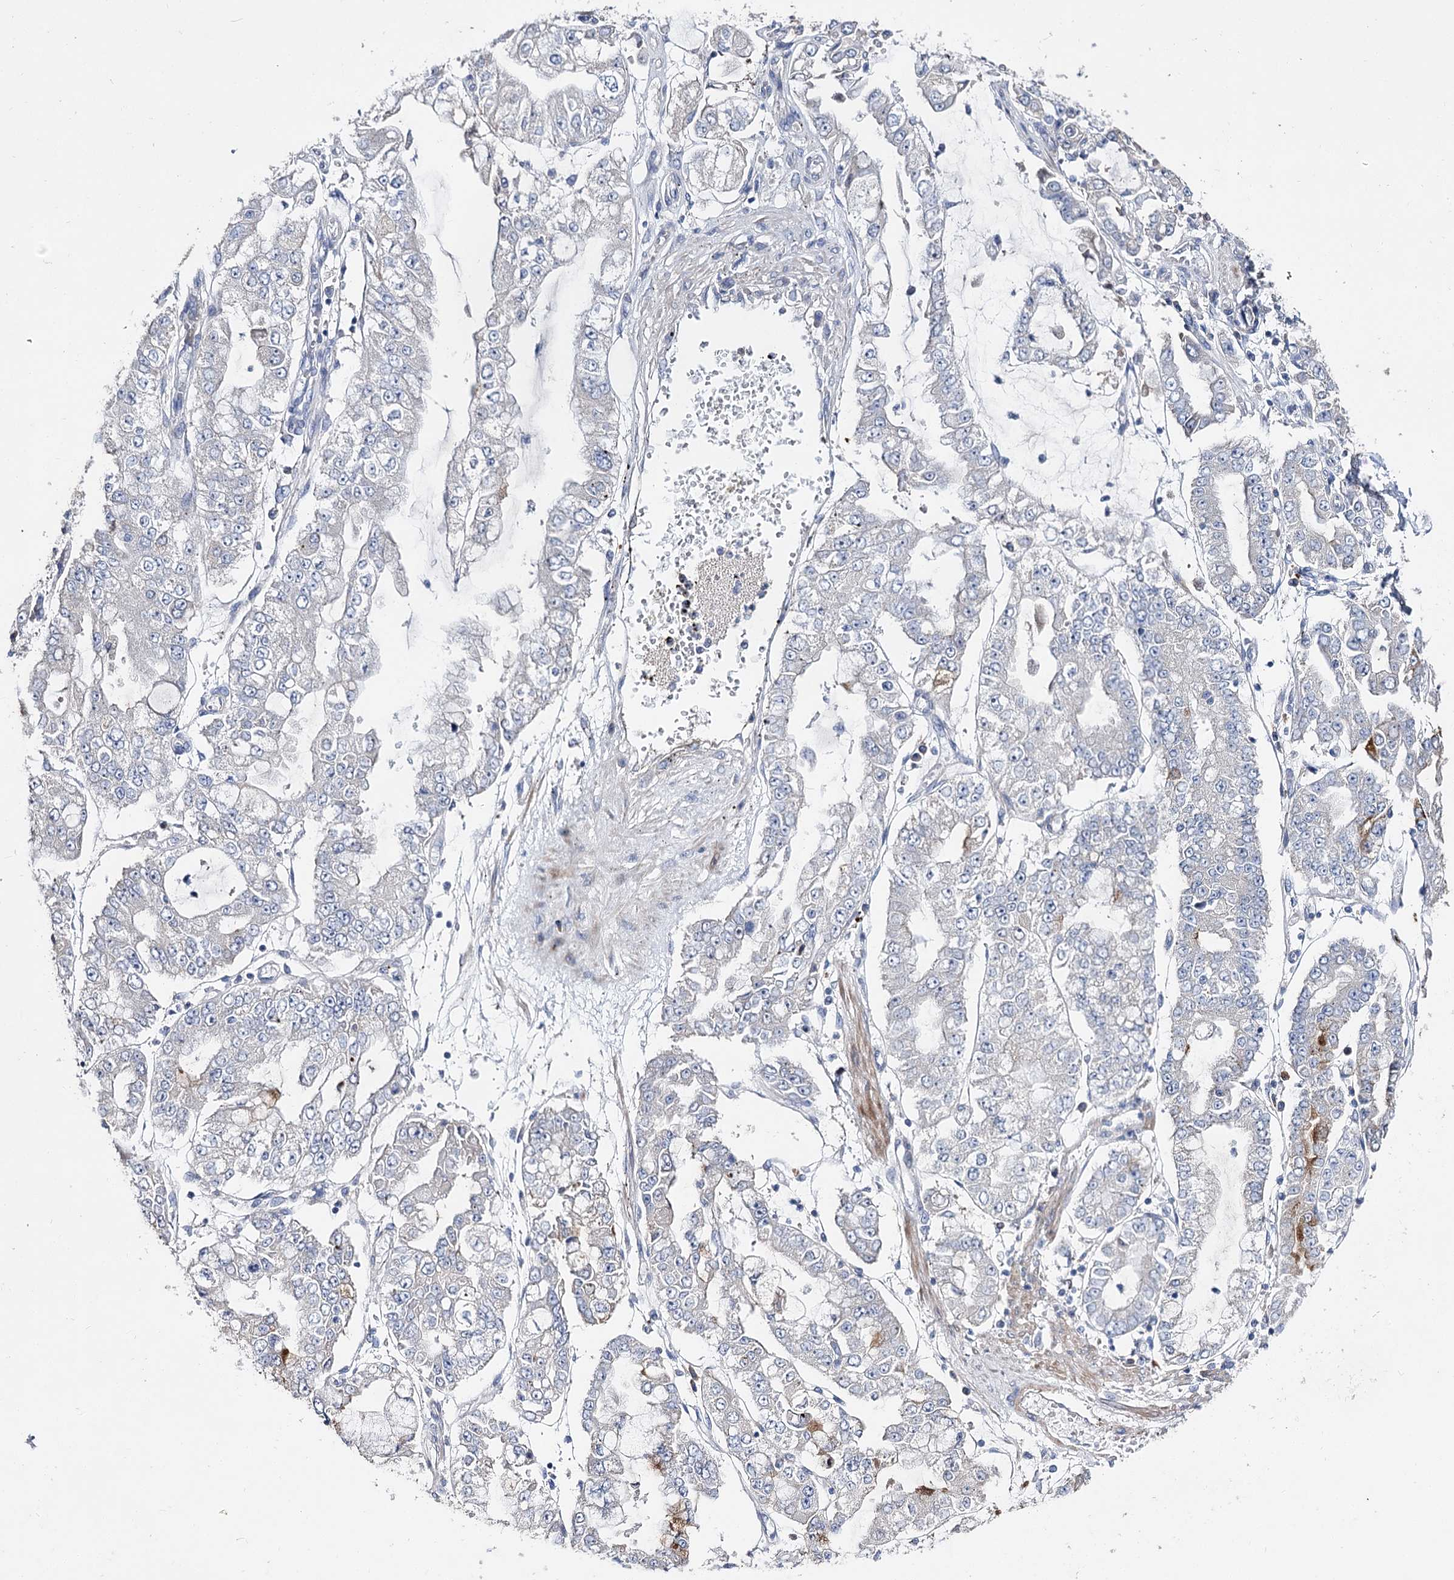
{"staining": {"intensity": "negative", "quantity": "none", "location": "none"}, "tissue": "stomach cancer", "cell_type": "Tumor cells", "image_type": "cancer", "snomed": [{"axis": "morphology", "description": "Adenocarcinoma, NOS"}, {"axis": "topography", "description": "Stomach"}], "caption": "This is an immunohistochemistry (IHC) image of human stomach cancer. There is no positivity in tumor cells.", "gene": "NRAP", "patient": {"sex": "male", "age": 76}}